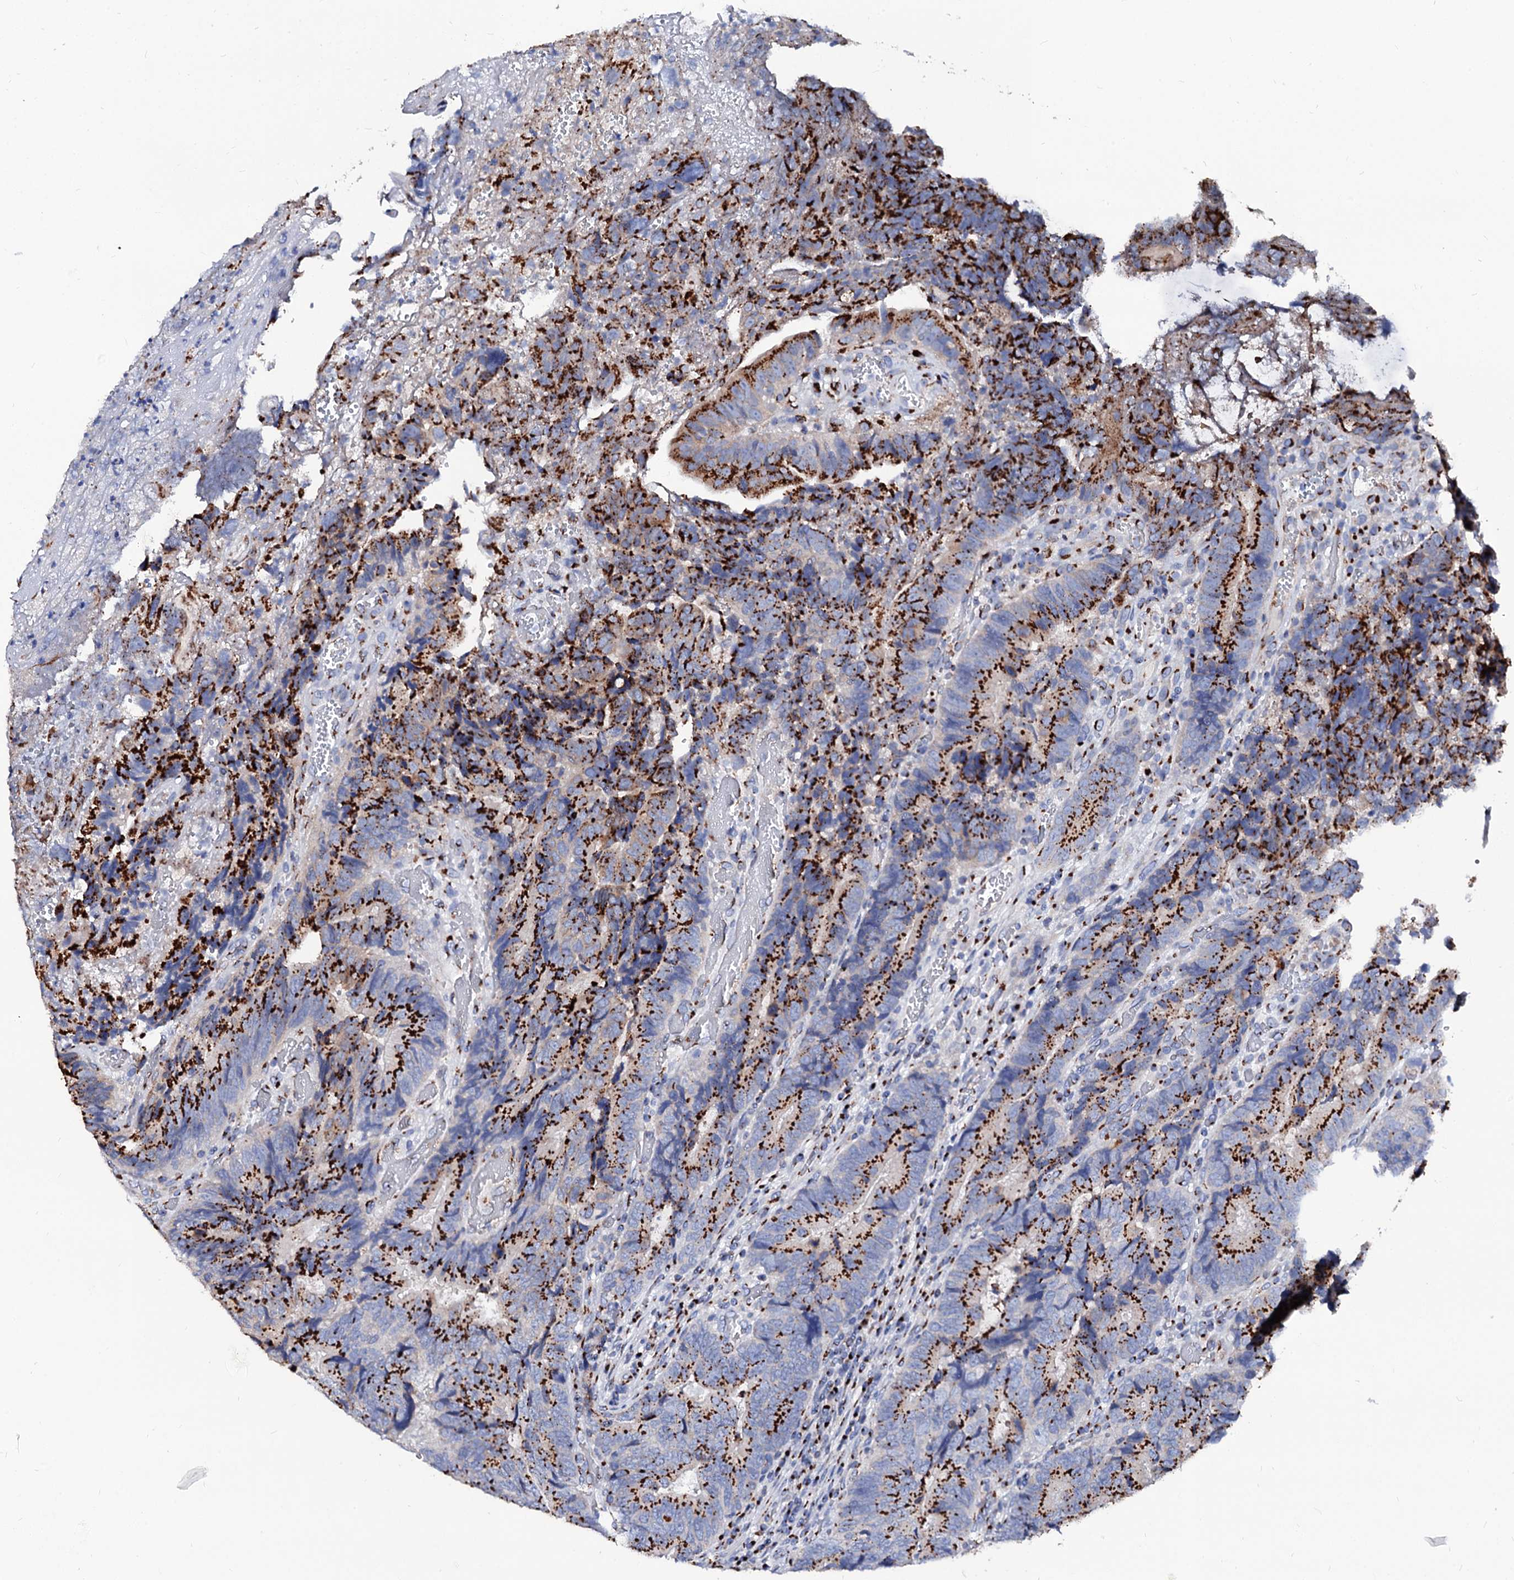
{"staining": {"intensity": "strong", "quantity": ">75%", "location": "cytoplasmic/membranous"}, "tissue": "colorectal cancer", "cell_type": "Tumor cells", "image_type": "cancer", "snomed": [{"axis": "morphology", "description": "Adenocarcinoma, NOS"}, {"axis": "topography", "description": "Colon"}], "caption": "IHC of colorectal cancer reveals high levels of strong cytoplasmic/membranous staining in approximately >75% of tumor cells.", "gene": "TM9SF3", "patient": {"sex": "female", "age": 67}}